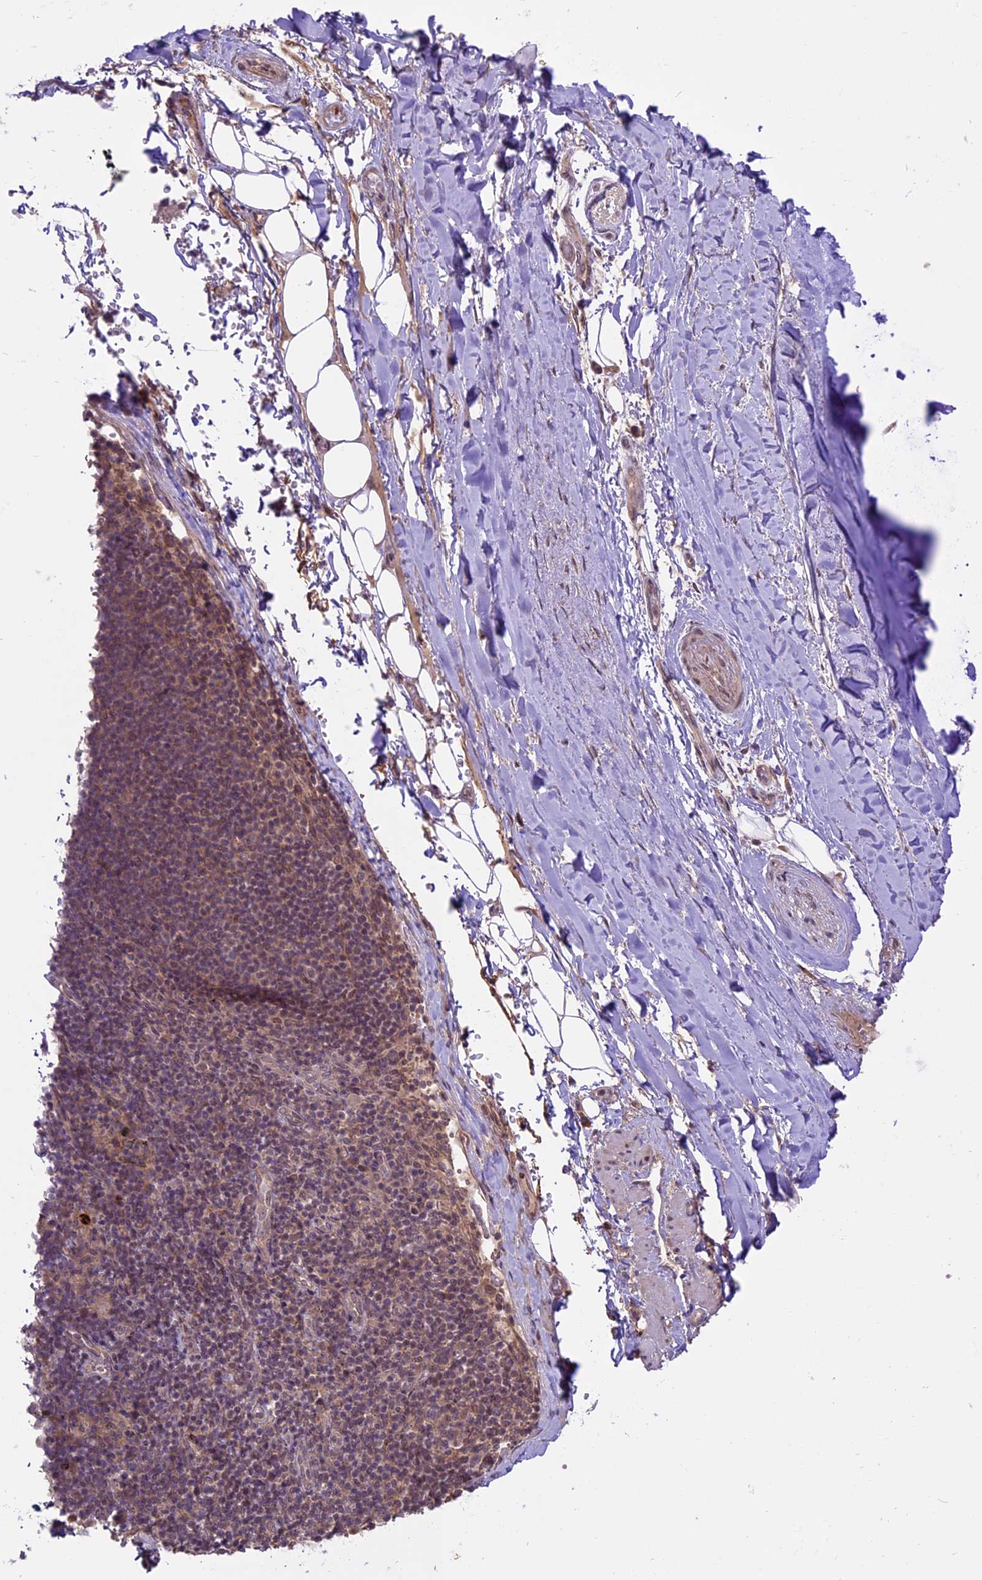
{"staining": {"intensity": "negative", "quantity": "none", "location": "none"}, "tissue": "adipose tissue", "cell_type": "Adipocytes", "image_type": "normal", "snomed": [{"axis": "morphology", "description": "Normal tissue, NOS"}, {"axis": "topography", "description": "Lymph node"}, {"axis": "topography", "description": "Cartilage tissue"}, {"axis": "topography", "description": "Bronchus"}], "caption": "Histopathology image shows no protein expression in adipocytes of normal adipose tissue. The staining is performed using DAB brown chromogen with nuclei counter-stained in using hematoxylin.", "gene": "SPRED1", "patient": {"sex": "male", "age": 63}}